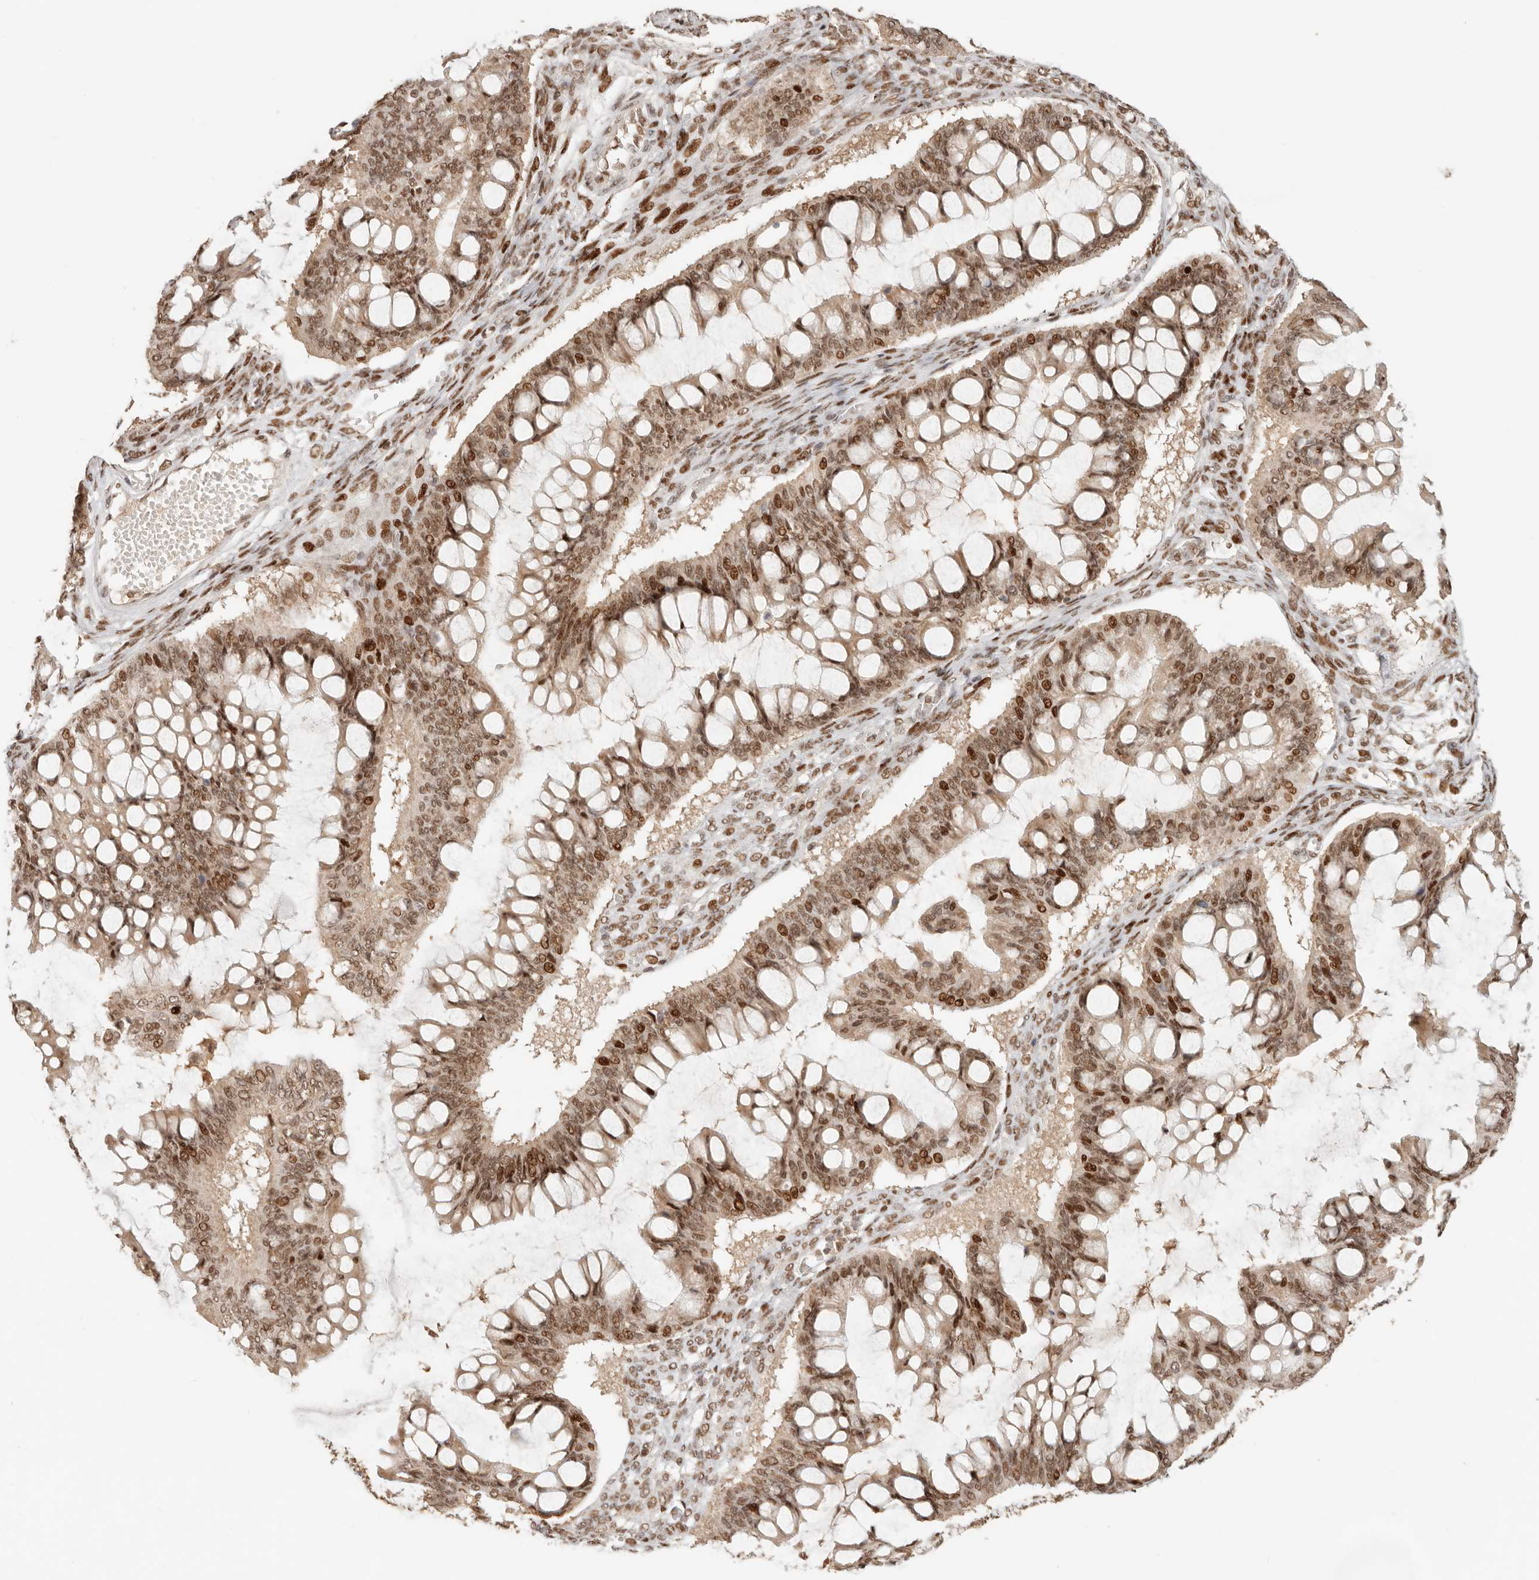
{"staining": {"intensity": "moderate", "quantity": ">75%", "location": "nuclear"}, "tissue": "ovarian cancer", "cell_type": "Tumor cells", "image_type": "cancer", "snomed": [{"axis": "morphology", "description": "Cystadenocarcinoma, mucinous, NOS"}, {"axis": "topography", "description": "Ovary"}], "caption": "Ovarian cancer (mucinous cystadenocarcinoma) stained for a protein (brown) demonstrates moderate nuclear positive positivity in about >75% of tumor cells.", "gene": "NPAS2", "patient": {"sex": "female", "age": 73}}